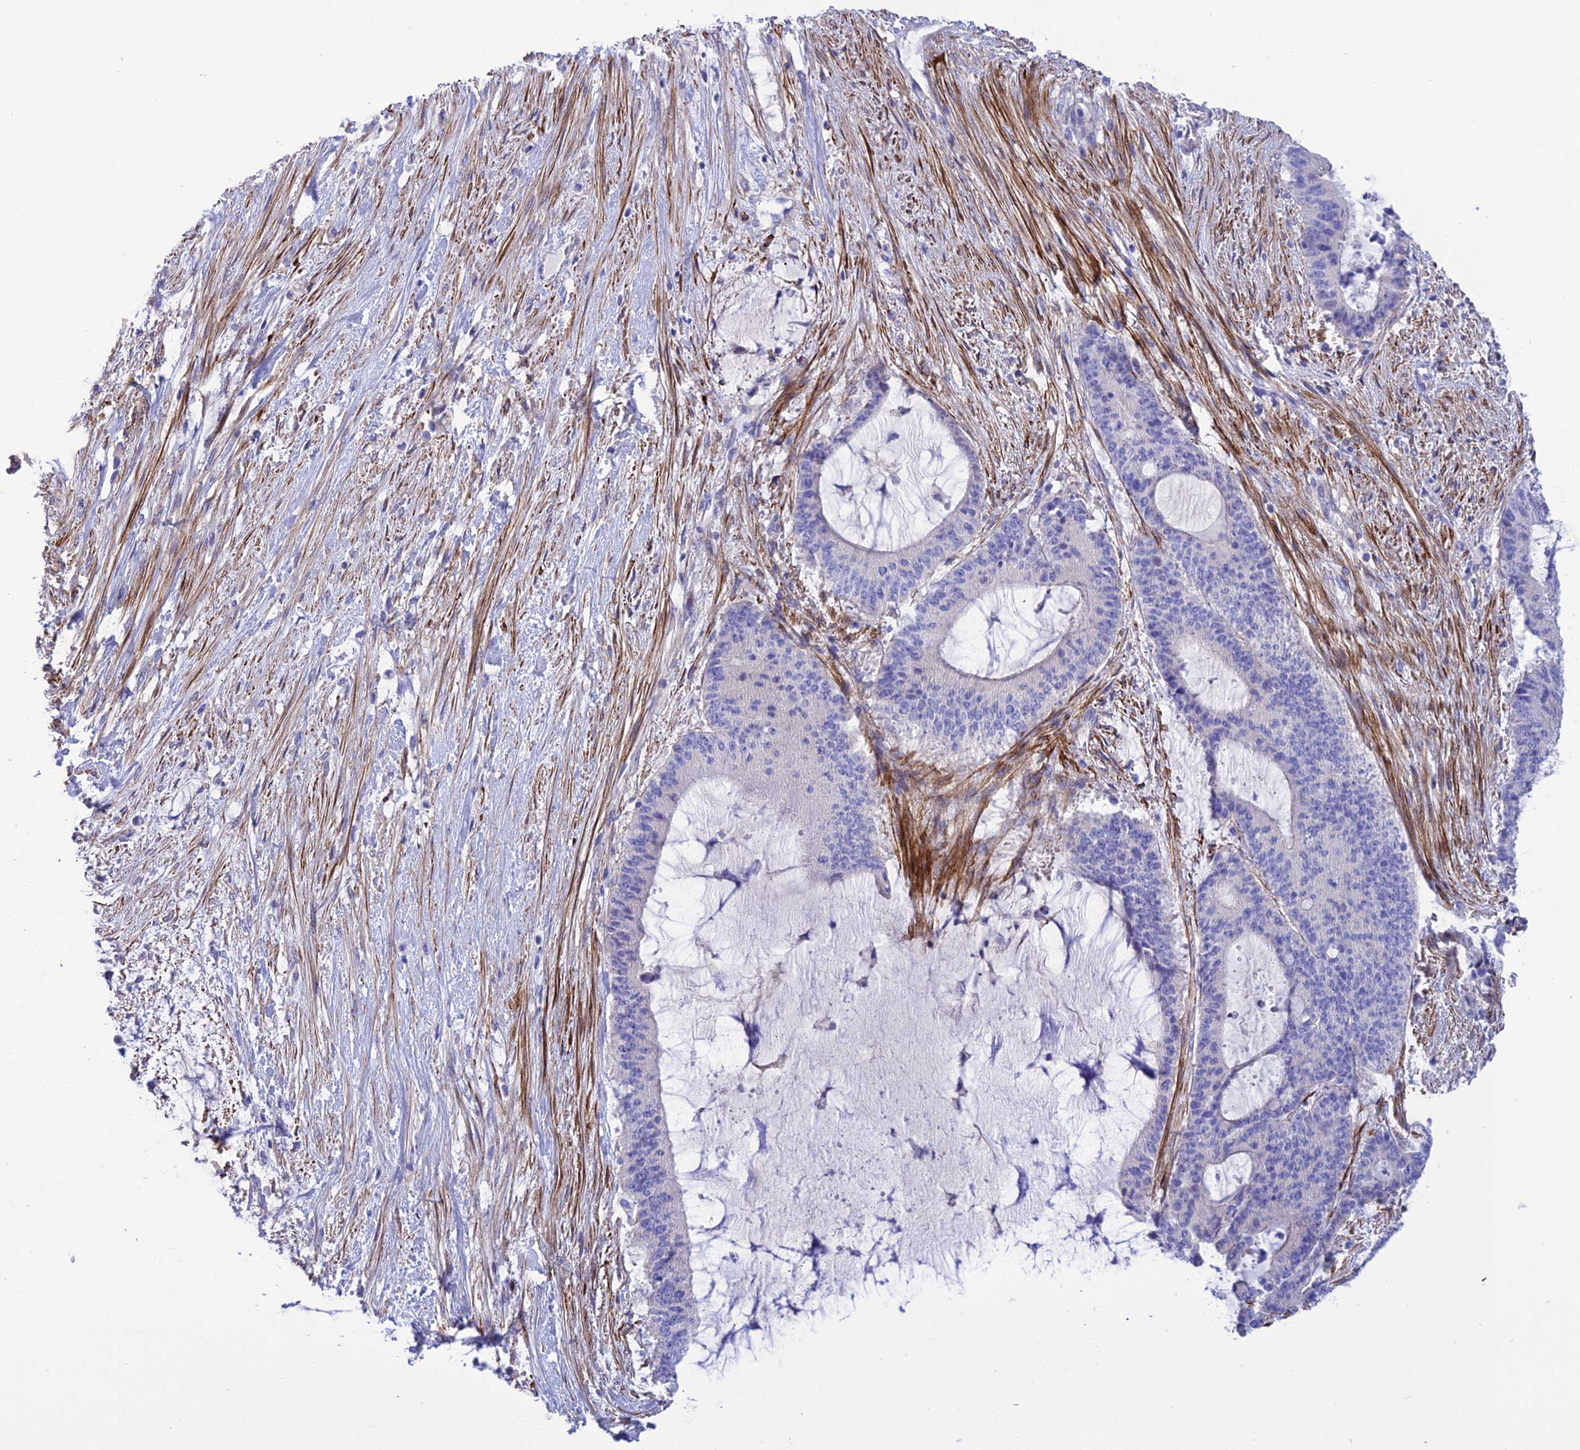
{"staining": {"intensity": "negative", "quantity": "none", "location": "none"}, "tissue": "liver cancer", "cell_type": "Tumor cells", "image_type": "cancer", "snomed": [{"axis": "morphology", "description": "Normal tissue, NOS"}, {"axis": "morphology", "description": "Cholangiocarcinoma"}, {"axis": "topography", "description": "Liver"}, {"axis": "topography", "description": "Peripheral nerve tissue"}], "caption": "Liver cholangiocarcinoma was stained to show a protein in brown. There is no significant positivity in tumor cells. The staining is performed using DAB (3,3'-diaminobenzidine) brown chromogen with nuclei counter-stained in using hematoxylin.", "gene": "FRA10AC1", "patient": {"sex": "female", "age": 73}}